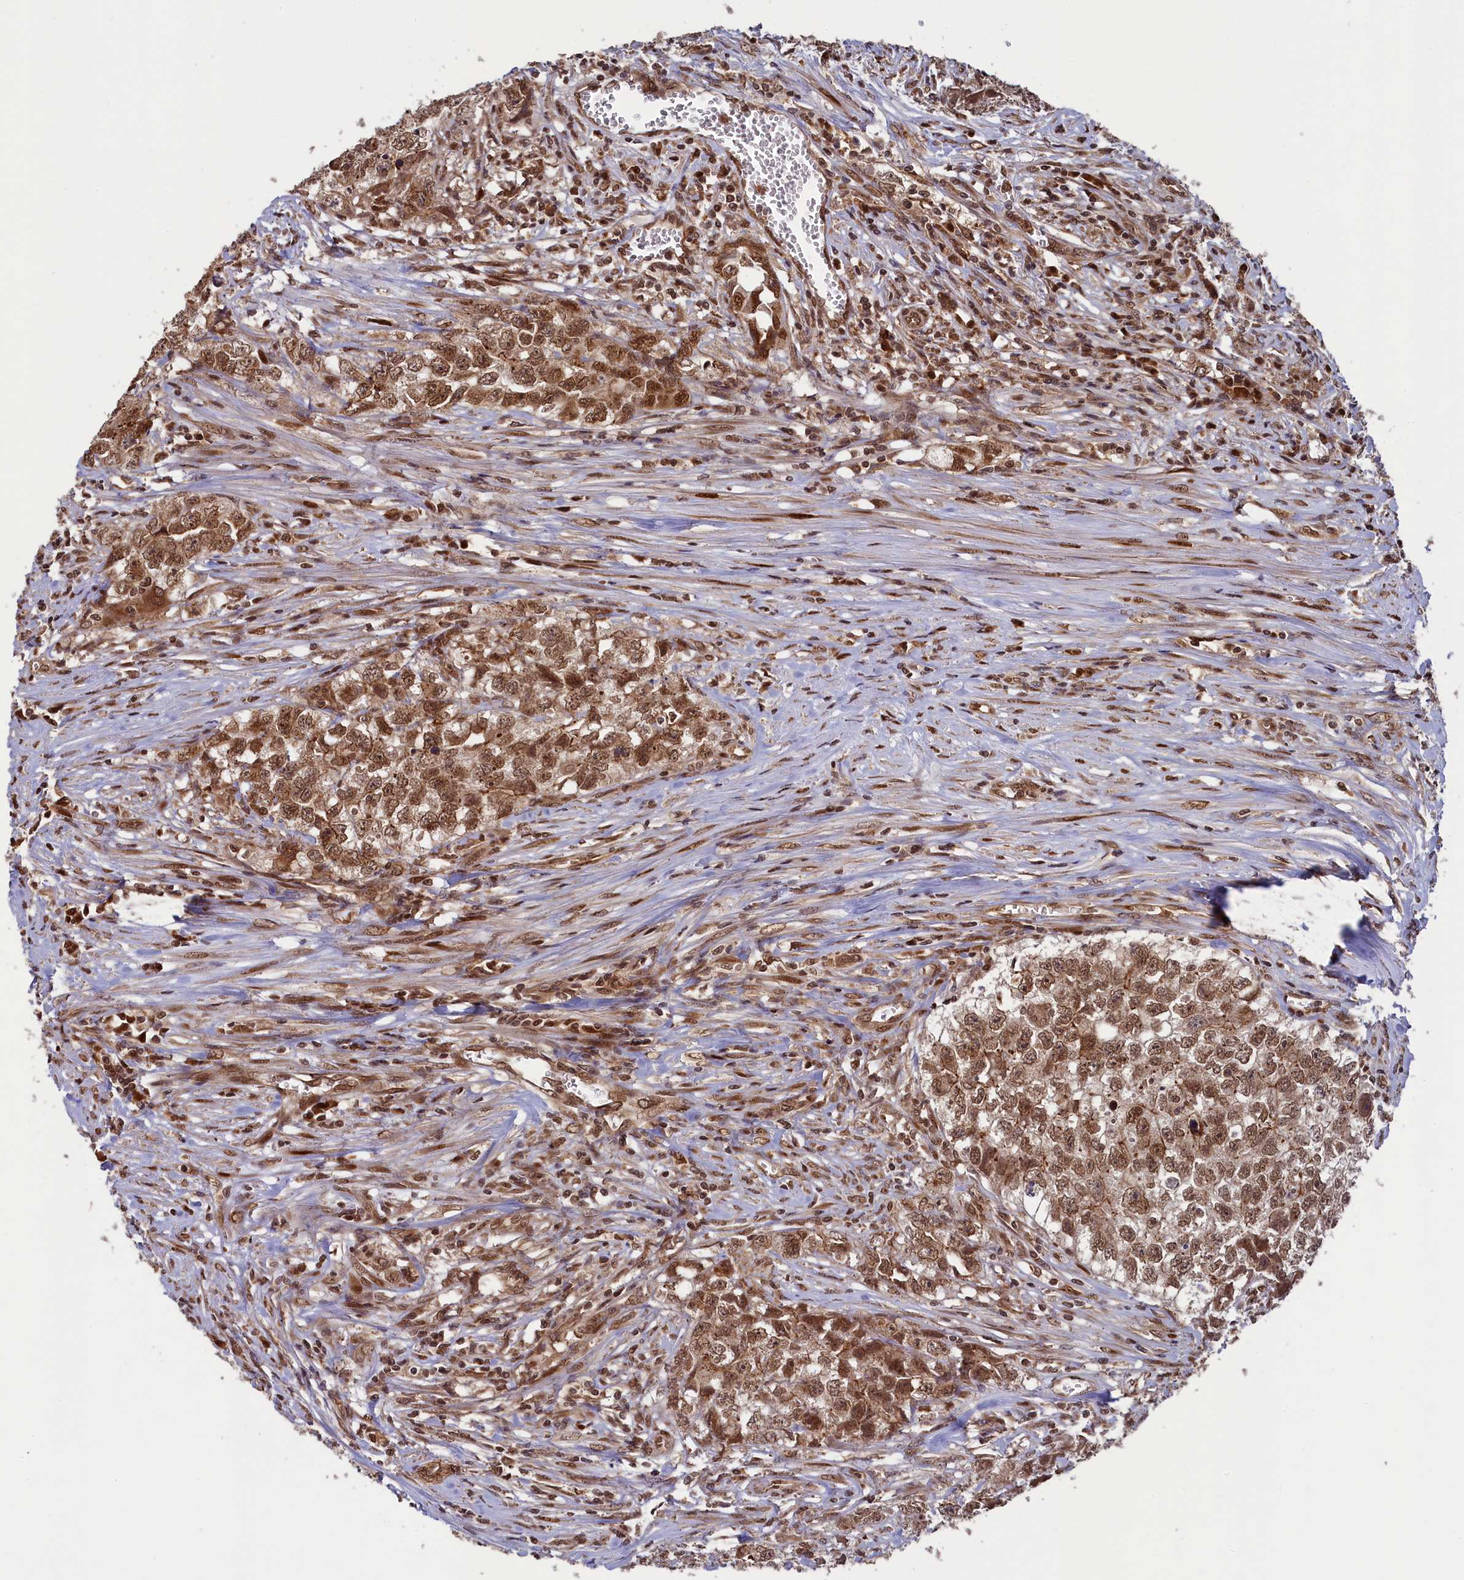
{"staining": {"intensity": "strong", "quantity": ">75%", "location": "cytoplasmic/membranous,nuclear"}, "tissue": "testis cancer", "cell_type": "Tumor cells", "image_type": "cancer", "snomed": [{"axis": "morphology", "description": "Seminoma, NOS"}, {"axis": "morphology", "description": "Carcinoma, Embryonal, NOS"}, {"axis": "topography", "description": "Testis"}], "caption": "A brown stain labels strong cytoplasmic/membranous and nuclear staining of a protein in human testis seminoma tumor cells.", "gene": "NAE1", "patient": {"sex": "male", "age": 43}}